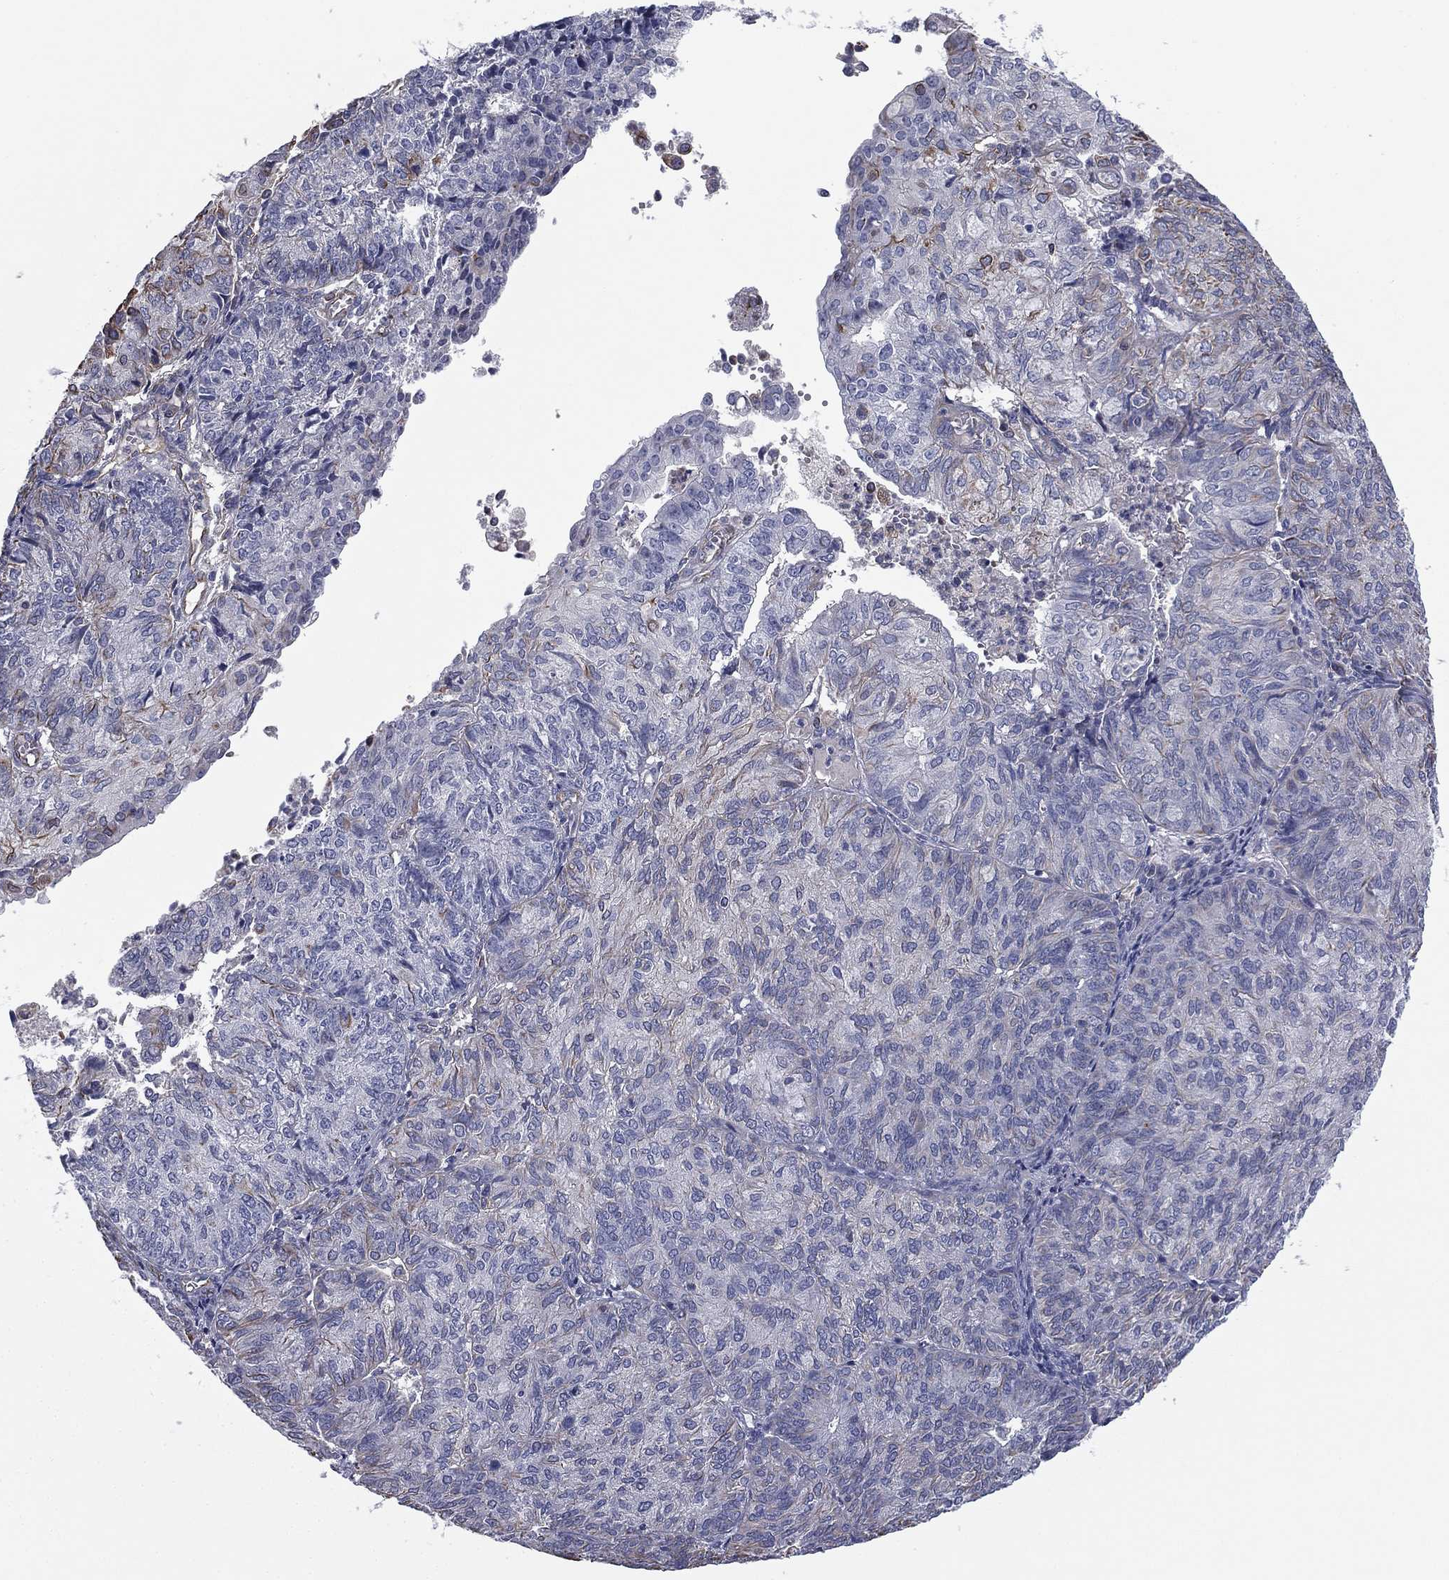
{"staining": {"intensity": "negative", "quantity": "none", "location": "none"}, "tissue": "endometrial cancer", "cell_type": "Tumor cells", "image_type": "cancer", "snomed": [{"axis": "morphology", "description": "Adenocarcinoma, NOS"}, {"axis": "topography", "description": "Endometrium"}], "caption": "High power microscopy photomicrograph of an IHC micrograph of endometrial cancer, revealing no significant staining in tumor cells. (Stains: DAB (3,3'-diaminobenzidine) IHC with hematoxylin counter stain, Microscopy: brightfield microscopy at high magnification).", "gene": "SCUBE1", "patient": {"sex": "female", "age": 82}}